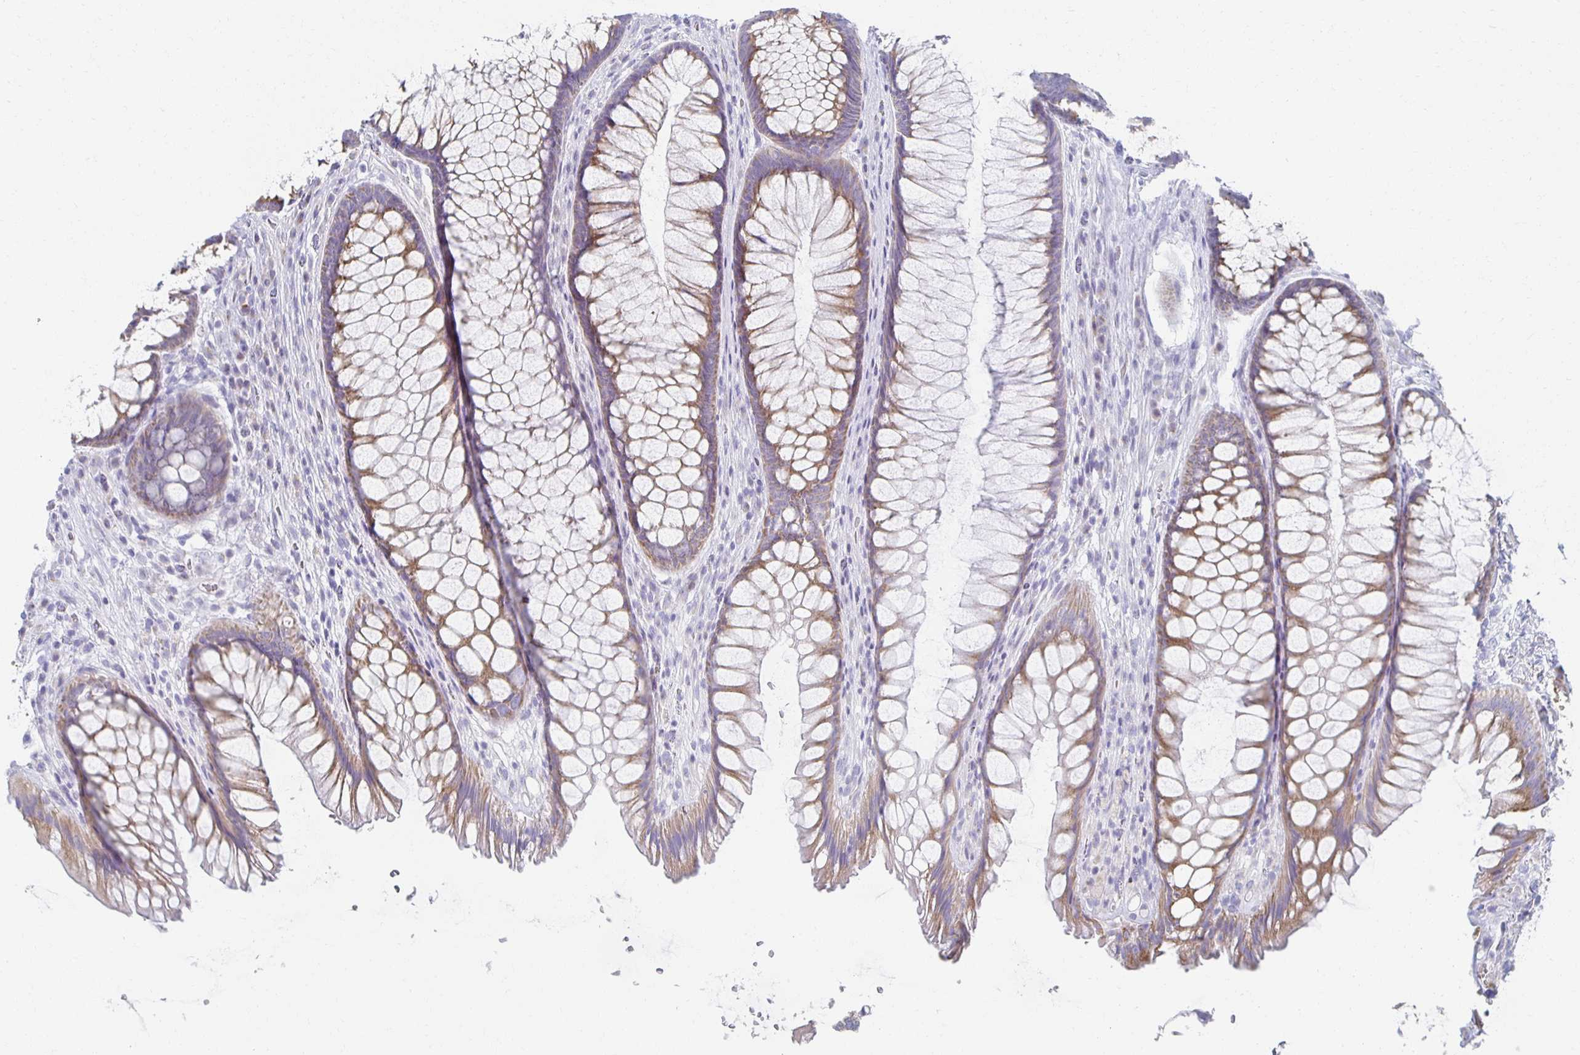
{"staining": {"intensity": "moderate", "quantity": ">75%", "location": "cytoplasmic/membranous"}, "tissue": "rectum", "cell_type": "Glandular cells", "image_type": "normal", "snomed": [{"axis": "morphology", "description": "Normal tissue, NOS"}, {"axis": "topography", "description": "Rectum"}], "caption": "Moderate cytoplasmic/membranous protein staining is identified in approximately >75% of glandular cells in rectum. (Brightfield microscopy of DAB IHC at high magnification).", "gene": "TEX44", "patient": {"sex": "male", "age": 53}}